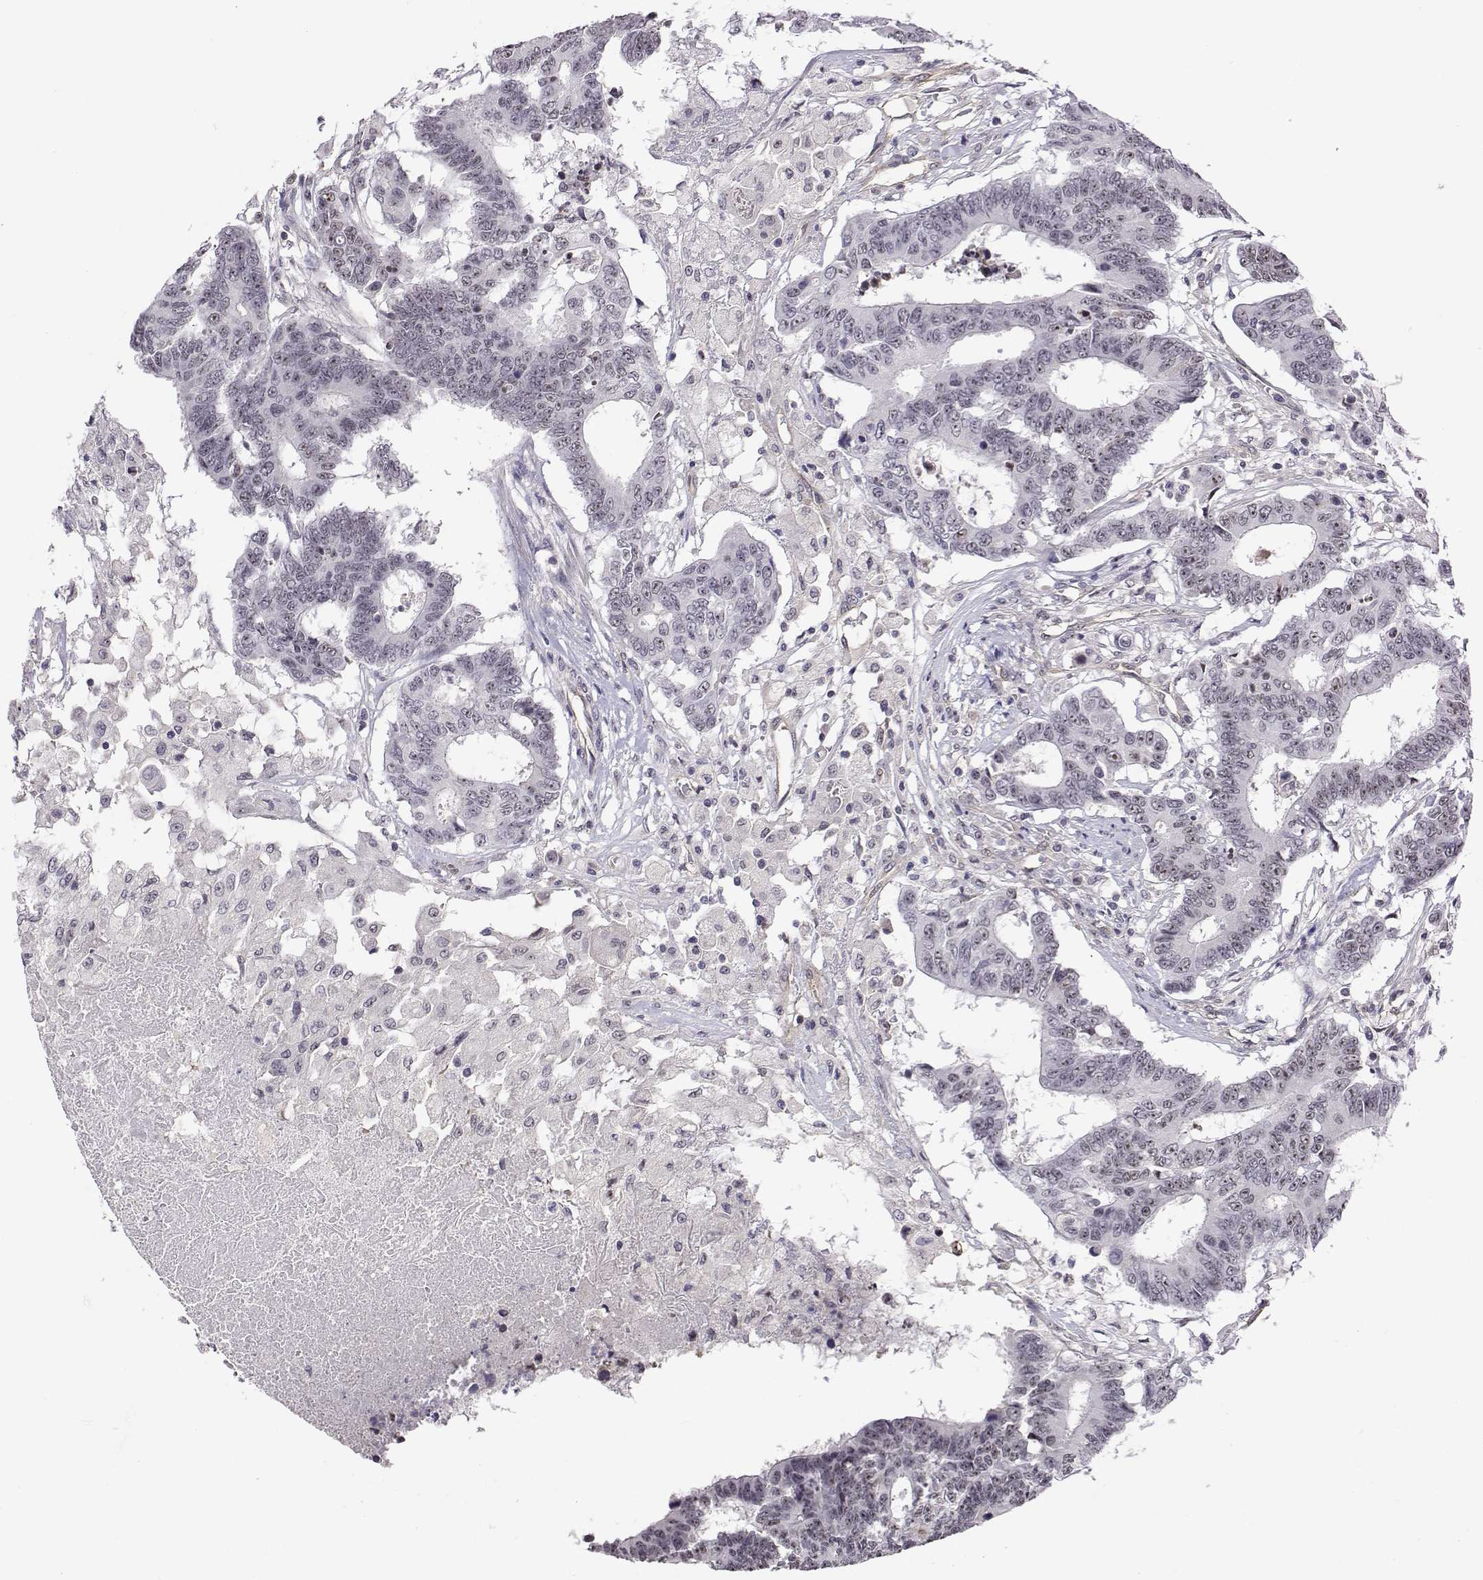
{"staining": {"intensity": "negative", "quantity": "none", "location": "none"}, "tissue": "colorectal cancer", "cell_type": "Tumor cells", "image_type": "cancer", "snomed": [{"axis": "morphology", "description": "Adenocarcinoma, NOS"}, {"axis": "topography", "description": "Colon"}], "caption": "The immunohistochemistry micrograph has no significant expression in tumor cells of colorectal cancer tissue.", "gene": "NHP2", "patient": {"sex": "female", "age": 48}}